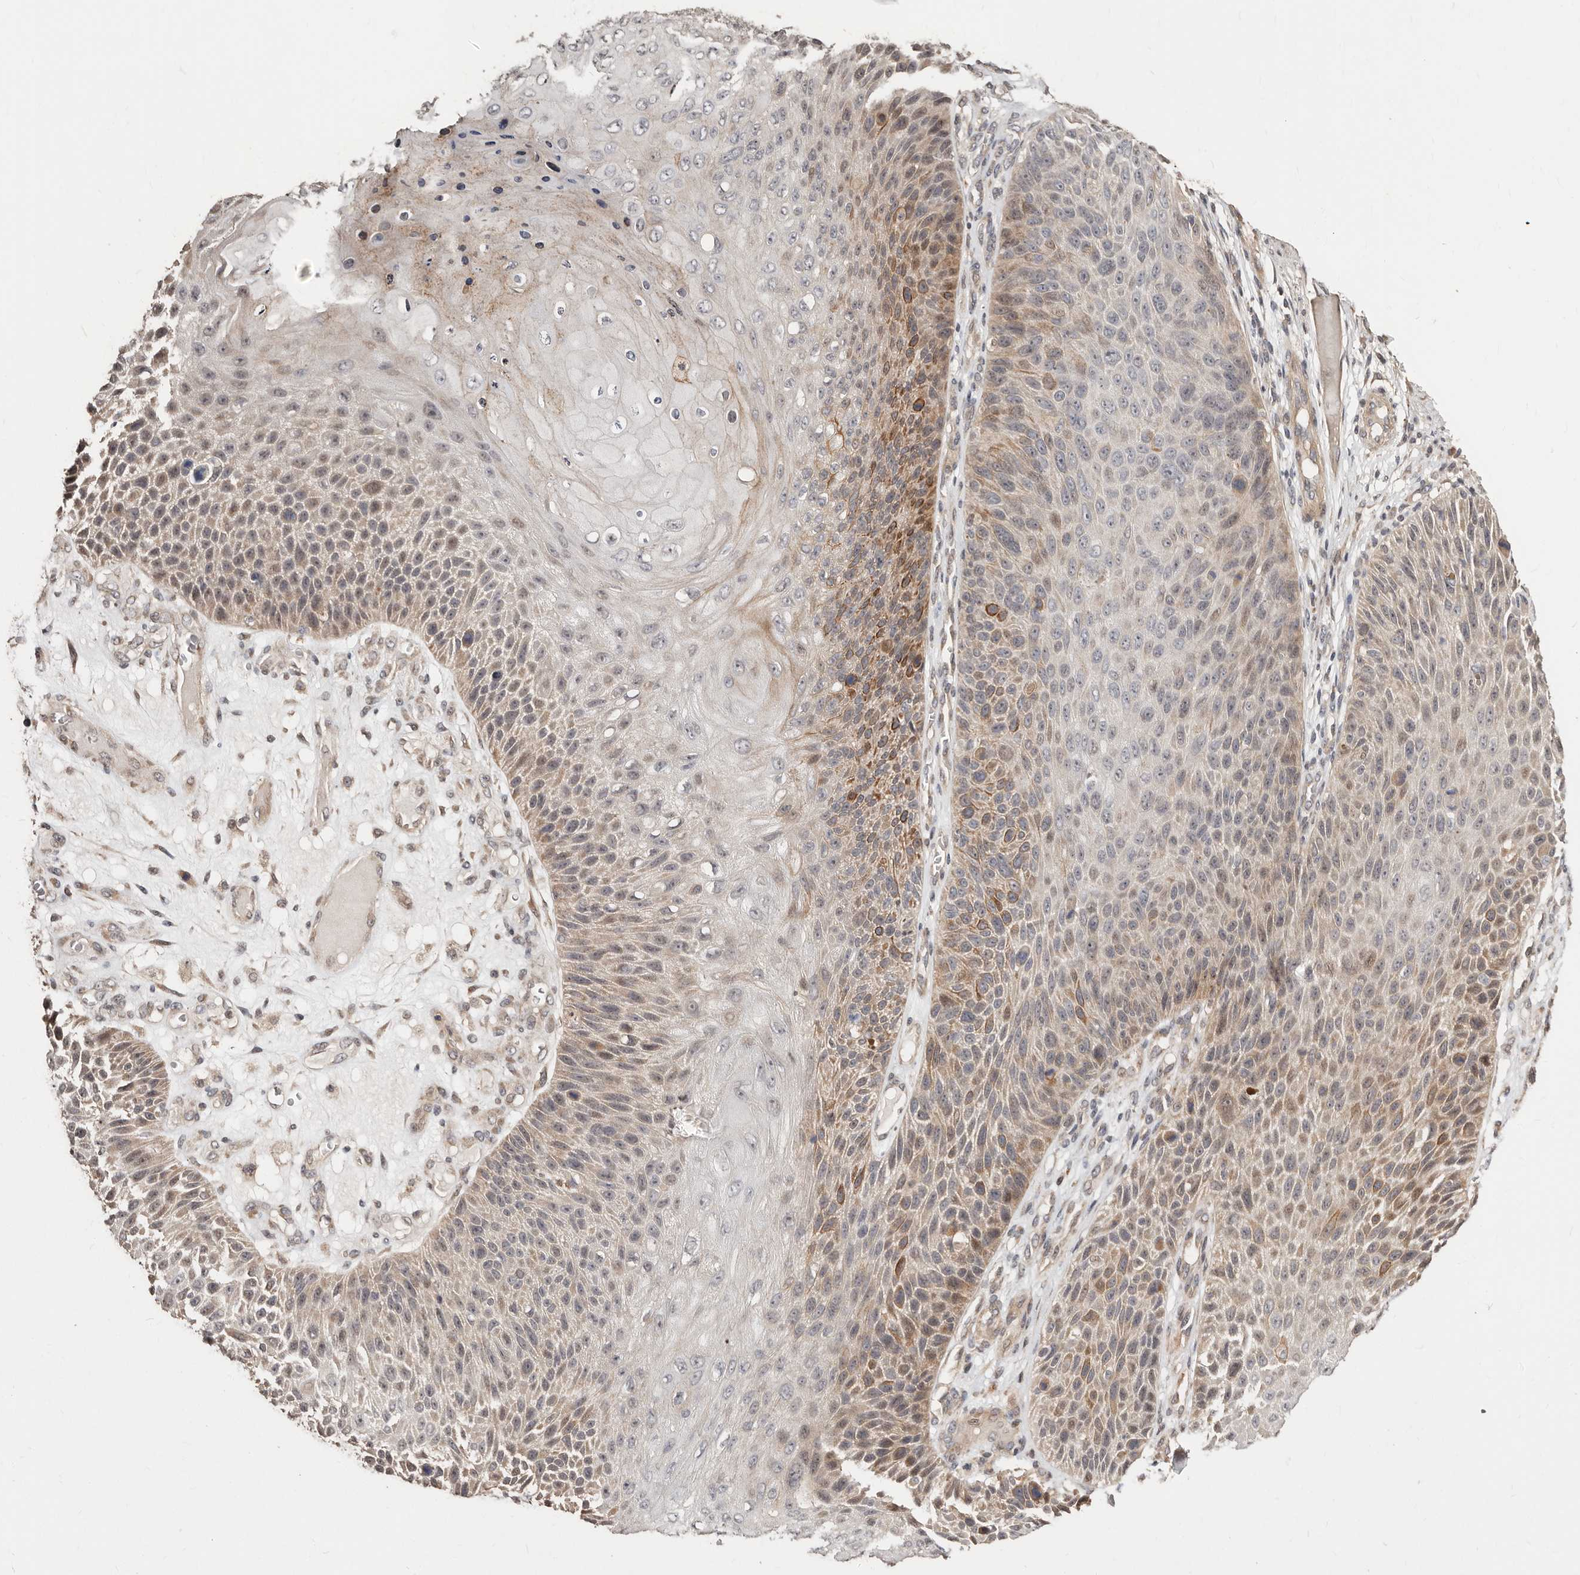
{"staining": {"intensity": "moderate", "quantity": "25%-75%", "location": "cytoplasmic/membranous"}, "tissue": "skin cancer", "cell_type": "Tumor cells", "image_type": "cancer", "snomed": [{"axis": "morphology", "description": "Squamous cell carcinoma, NOS"}, {"axis": "topography", "description": "Skin"}], "caption": "Moderate cytoplasmic/membranous staining for a protein is seen in approximately 25%-75% of tumor cells of skin squamous cell carcinoma using immunohistochemistry.", "gene": "APOL6", "patient": {"sex": "female", "age": 88}}